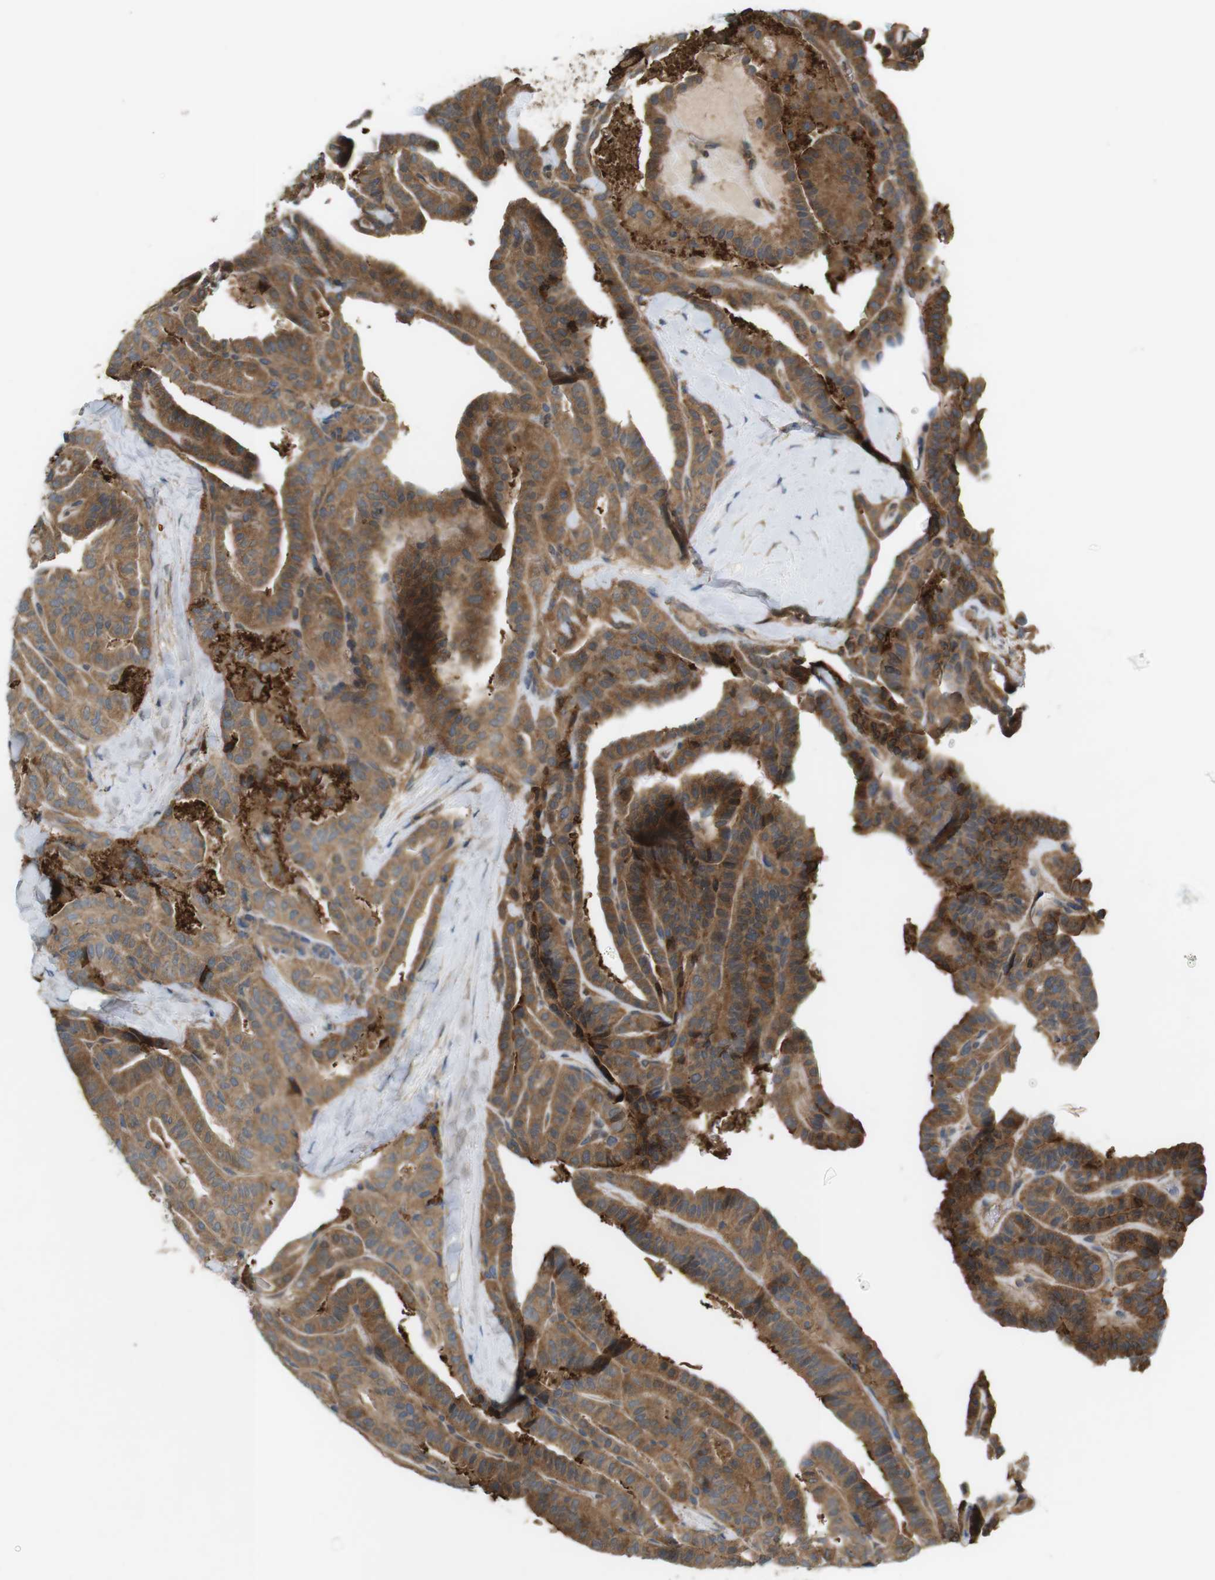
{"staining": {"intensity": "moderate", "quantity": ">75%", "location": "cytoplasmic/membranous"}, "tissue": "thyroid cancer", "cell_type": "Tumor cells", "image_type": "cancer", "snomed": [{"axis": "morphology", "description": "Papillary adenocarcinoma, NOS"}, {"axis": "topography", "description": "Thyroid gland"}], "caption": "Papillary adenocarcinoma (thyroid) tissue exhibits moderate cytoplasmic/membranous staining in approximately >75% of tumor cells, visualized by immunohistochemistry.", "gene": "DDAH2", "patient": {"sex": "male", "age": 77}}